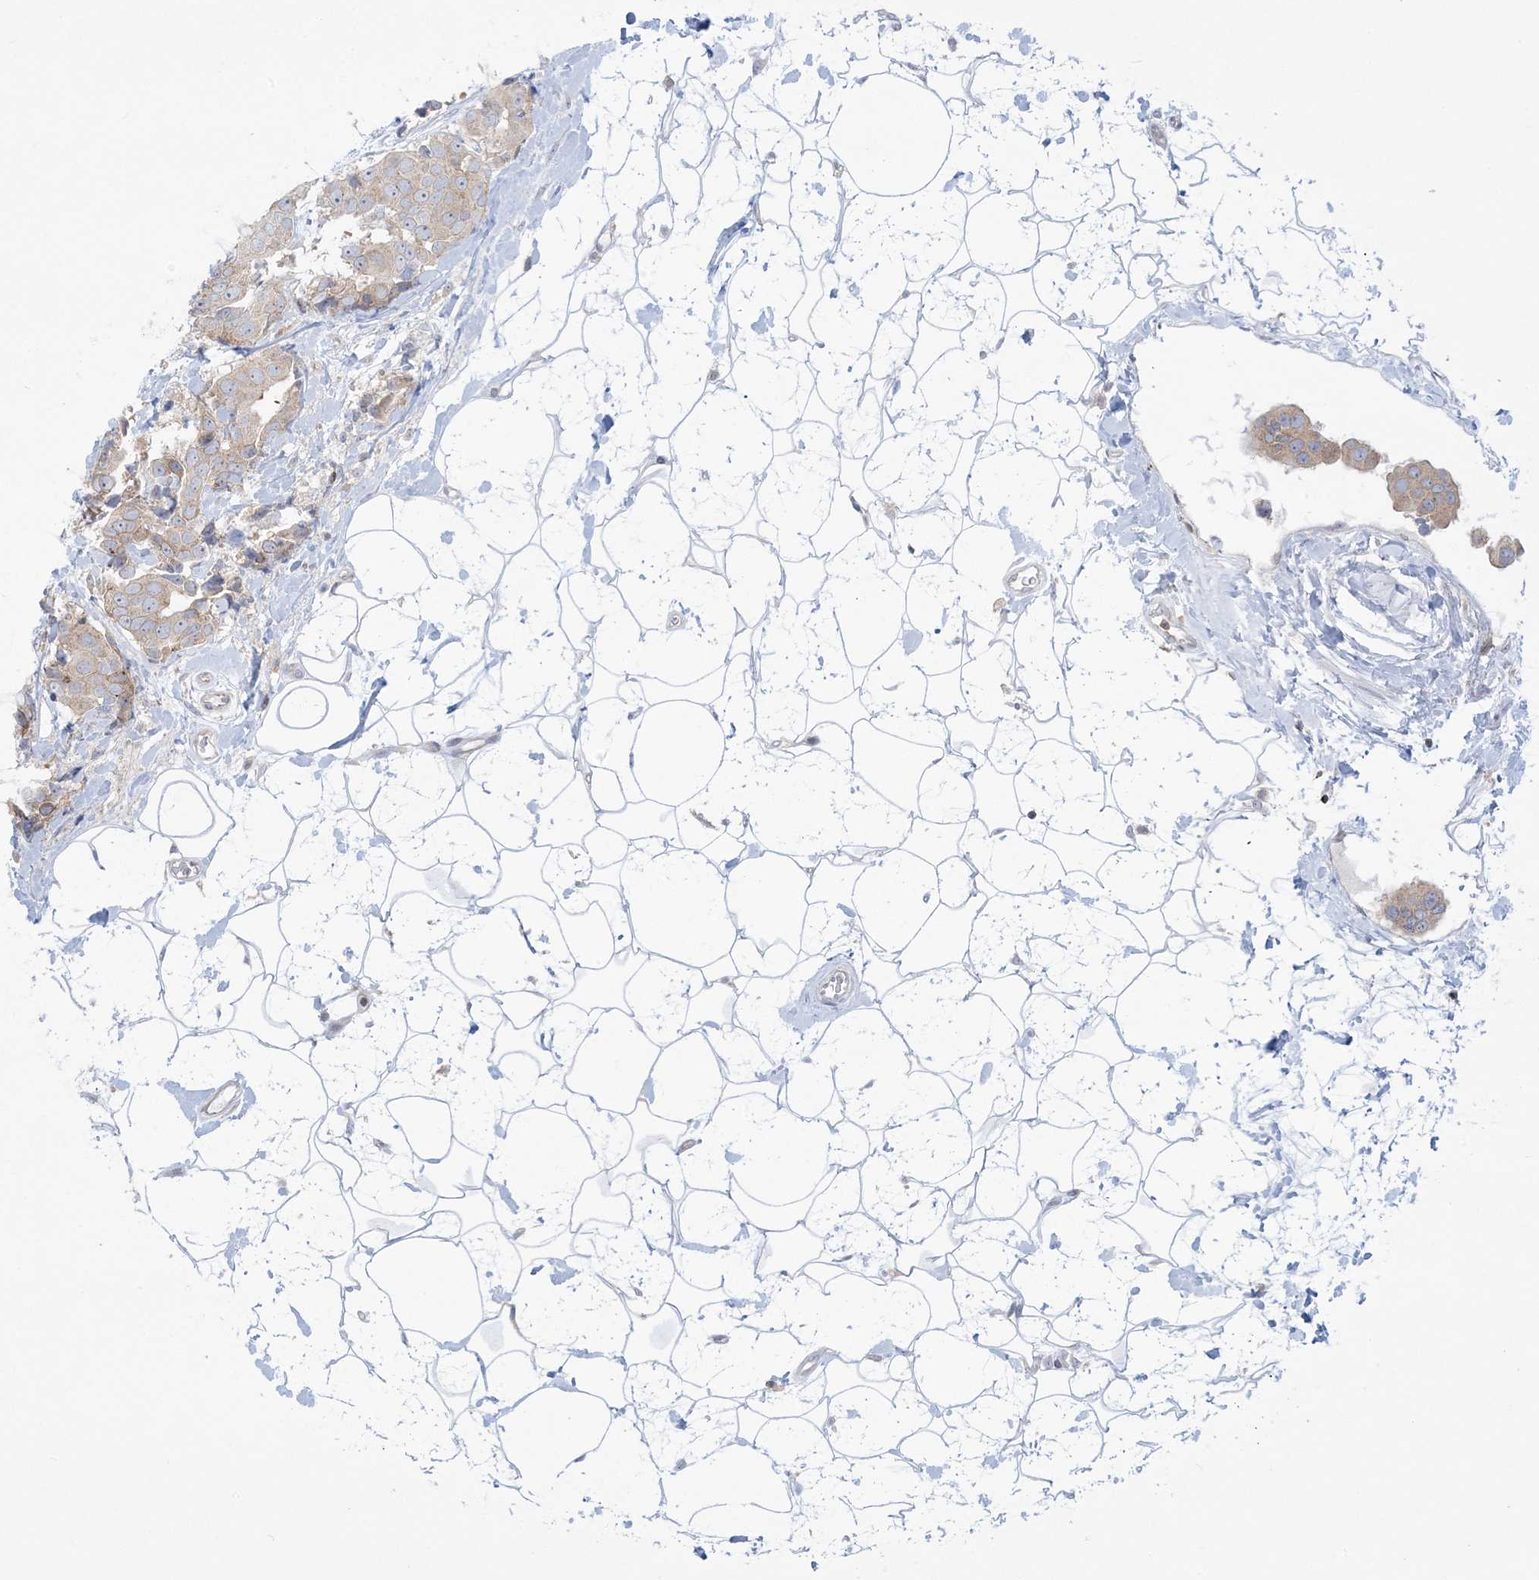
{"staining": {"intensity": "weak", "quantity": ">75%", "location": "cytoplasmic/membranous"}, "tissue": "breast cancer", "cell_type": "Tumor cells", "image_type": "cancer", "snomed": [{"axis": "morphology", "description": "Normal tissue, NOS"}, {"axis": "morphology", "description": "Duct carcinoma"}, {"axis": "topography", "description": "Breast"}], "caption": "Protein analysis of infiltrating ductal carcinoma (breast) tissue demonstrates weak cytoplasmic/membranous staining in about >75% of tumor cells.", "gene": "SLAMF9", "patient": {"sex": "female", "age": 39}}